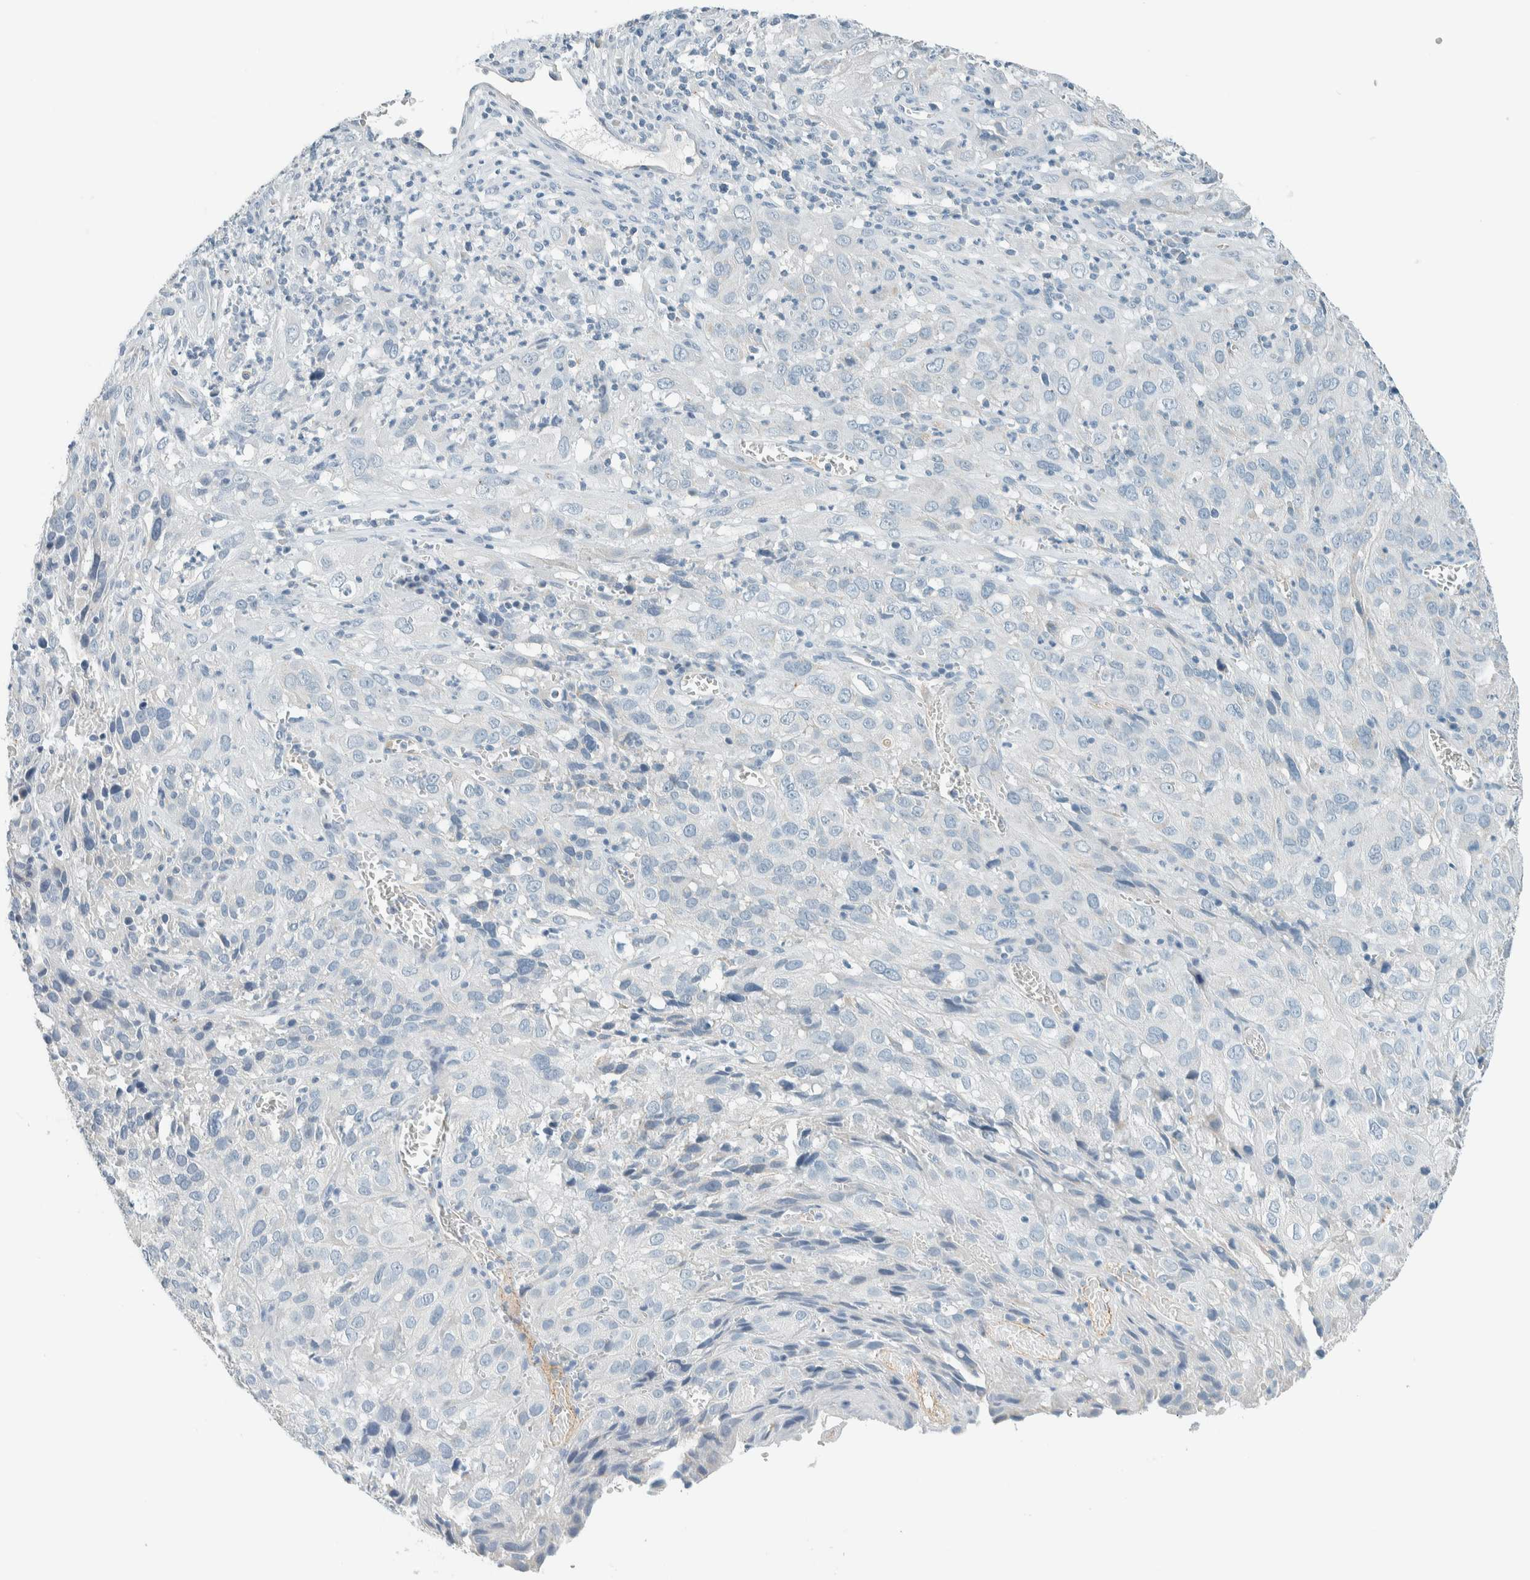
{"staining": {"intensity": "negative", "quantity": "none", "location": "none"}, "tissue": "cervical cancer", "cell_type": "Tumor cells", "image_type": "cancer", "snomed": [{"axis": "morphology", "description": "Squamous cell carcinoma, NOS"}, {"axis": "topography", "description": "Cervix"}], "caption": "An IHC image of squamous cell carcinoma (cervical) is shown. There is no staining in tumor cells of squamous cell carcinoma (cervical).", "gene": "SLFN12", "patient": {"sex": "female", "age": 32}}